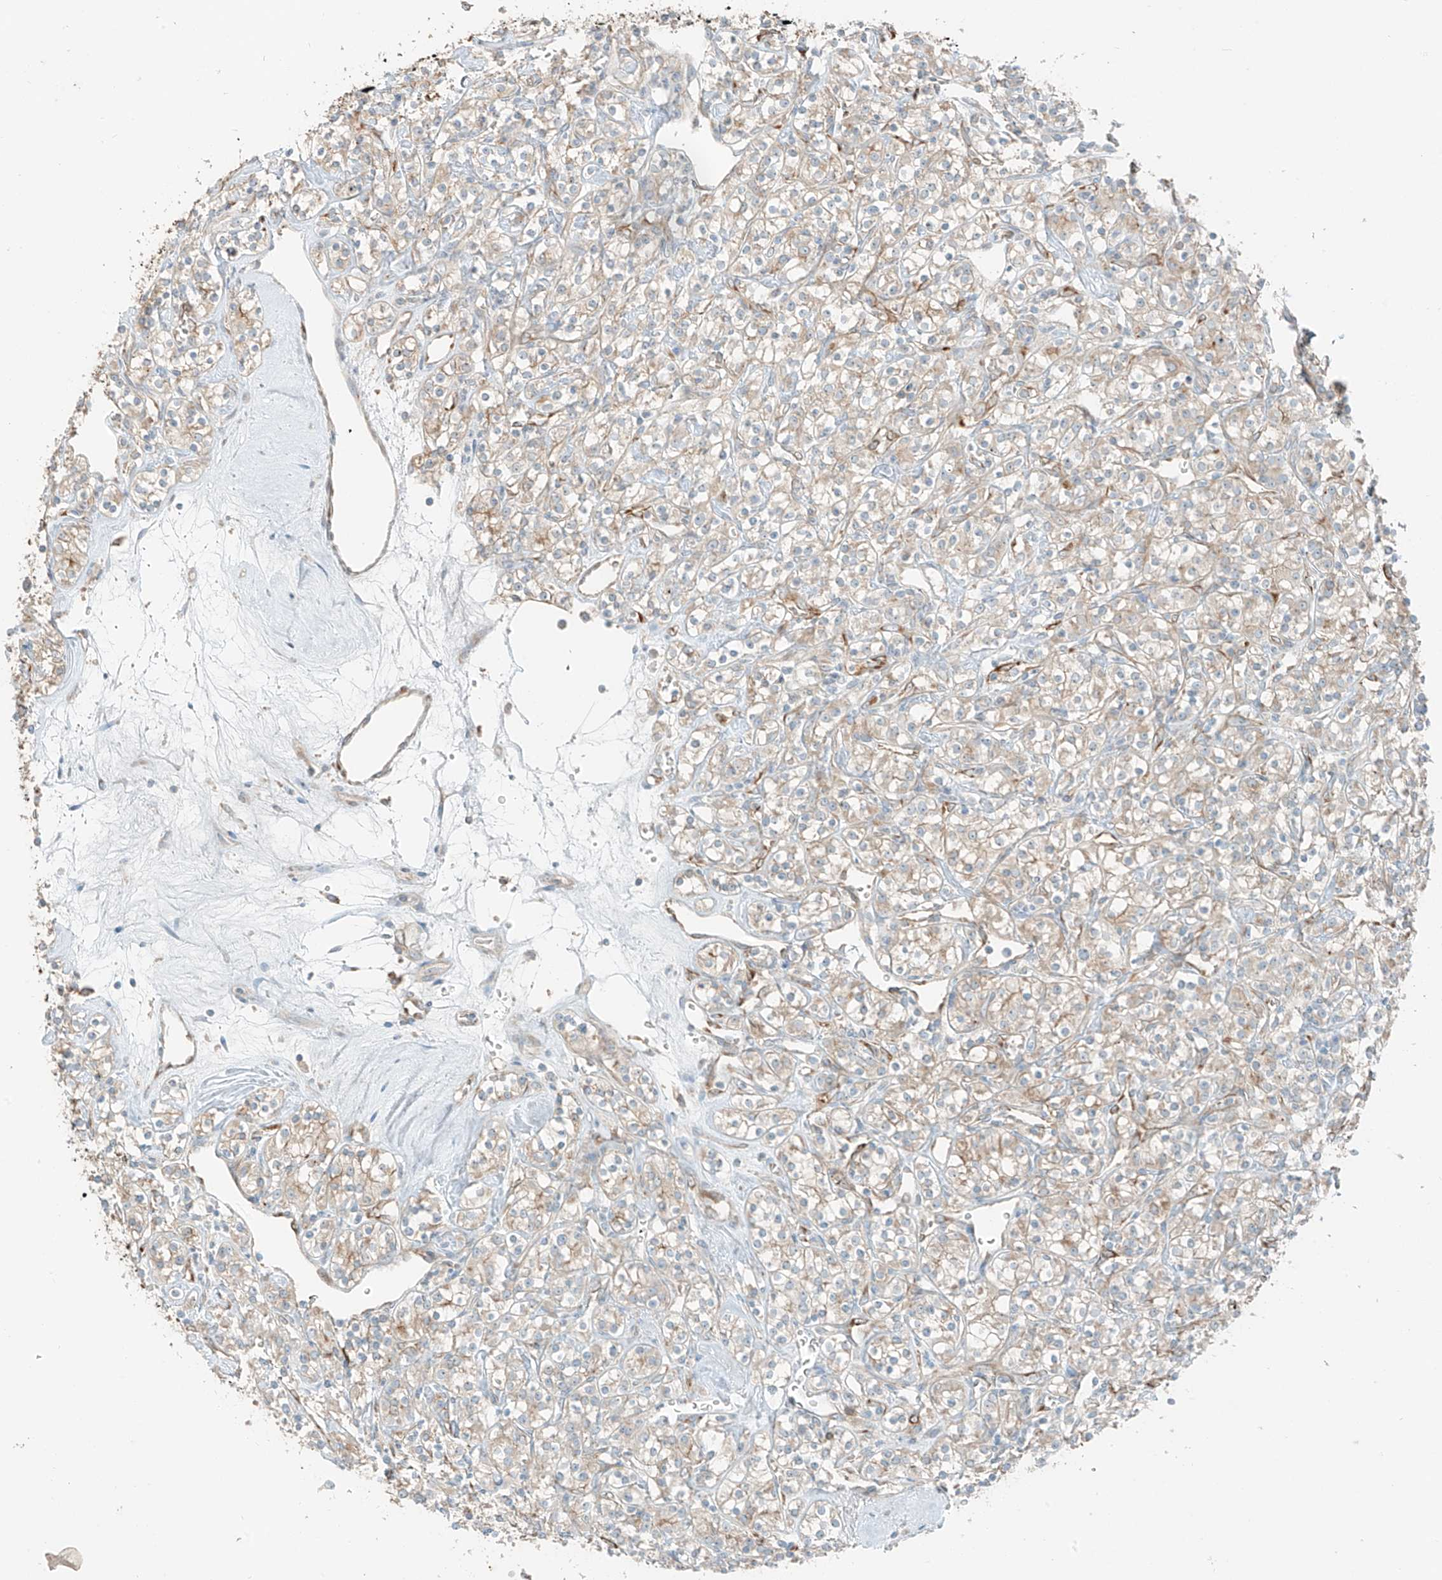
{"staining": {"intensity": "weak", "quantity": "25%-75%", "location": "cytoplasmic/membranous"}, "tissue": "renal cancer", "cell_type": "Tumor cells", "image_type": "cancer", "snomed": [{"axis": "morphology", "description": "Adenocarcinoma, NOS"}, {"axis": "topography", "description": "Kidney"}], "caption": "High-magnification brightfield microscopy of renal cancer stained with DAB (brown) and counterstained with hematoxylin (blue). tumor cells exhibit weak cytoplasmic/membranous positivity is appreciated in approximately25%-75% of cells.", "gene": "FSTL1", "patient": {"sex": "male", "age": 77}}